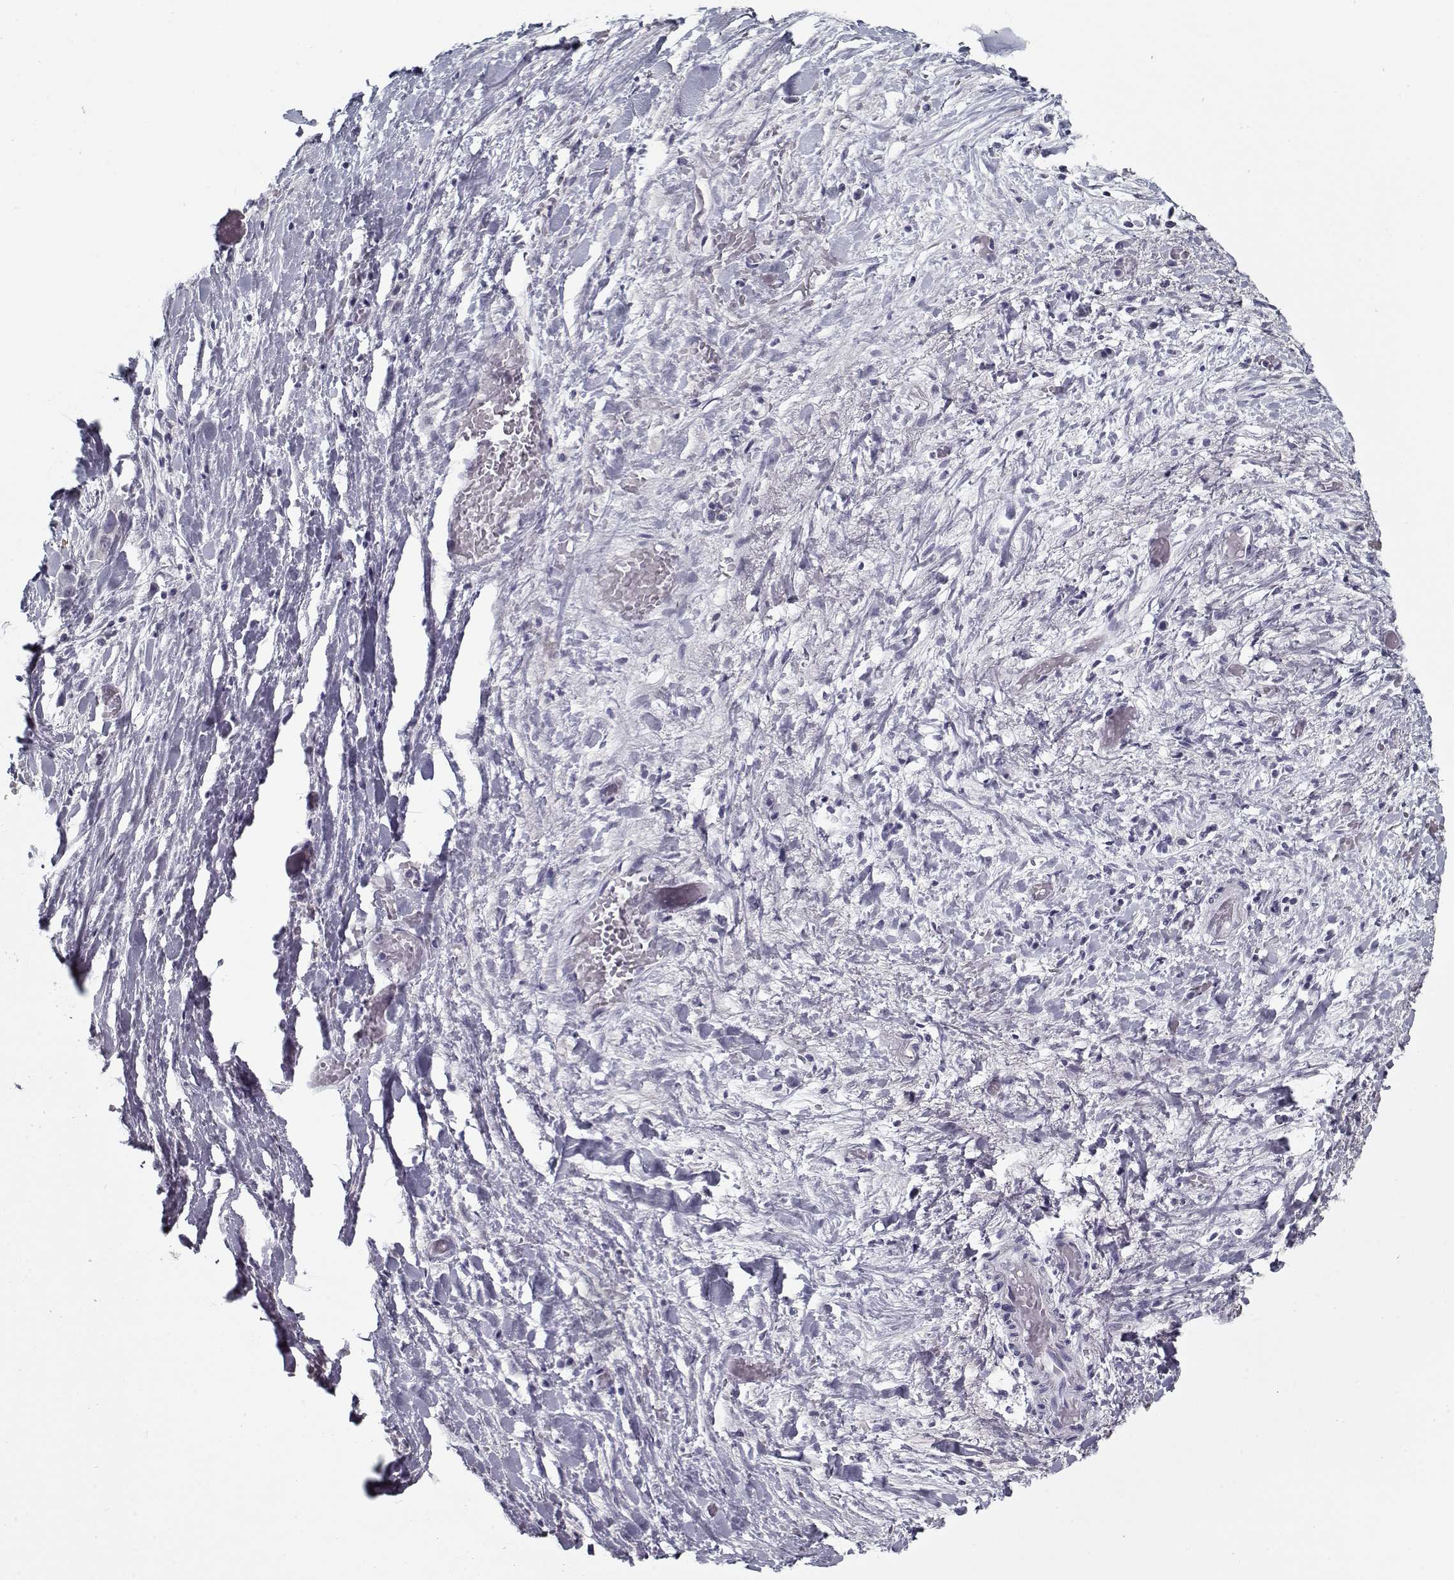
{"staining": {"intensity": "negative", "quantity": "none", "location": "none"}, "tissue": "liver cancer", "cell_type": "Tumor cells", "image_type": "cancer", "snomed": [{"axis": "morphology", "description": "Cholangiocarcinoma"}, {"axis": "topography", "description": "Liver"}], "caption": "There is no significant staining in tumor cells of liver cancer.", "gene": "RNF32", "patient": {"sex": "female", "age": 52}}